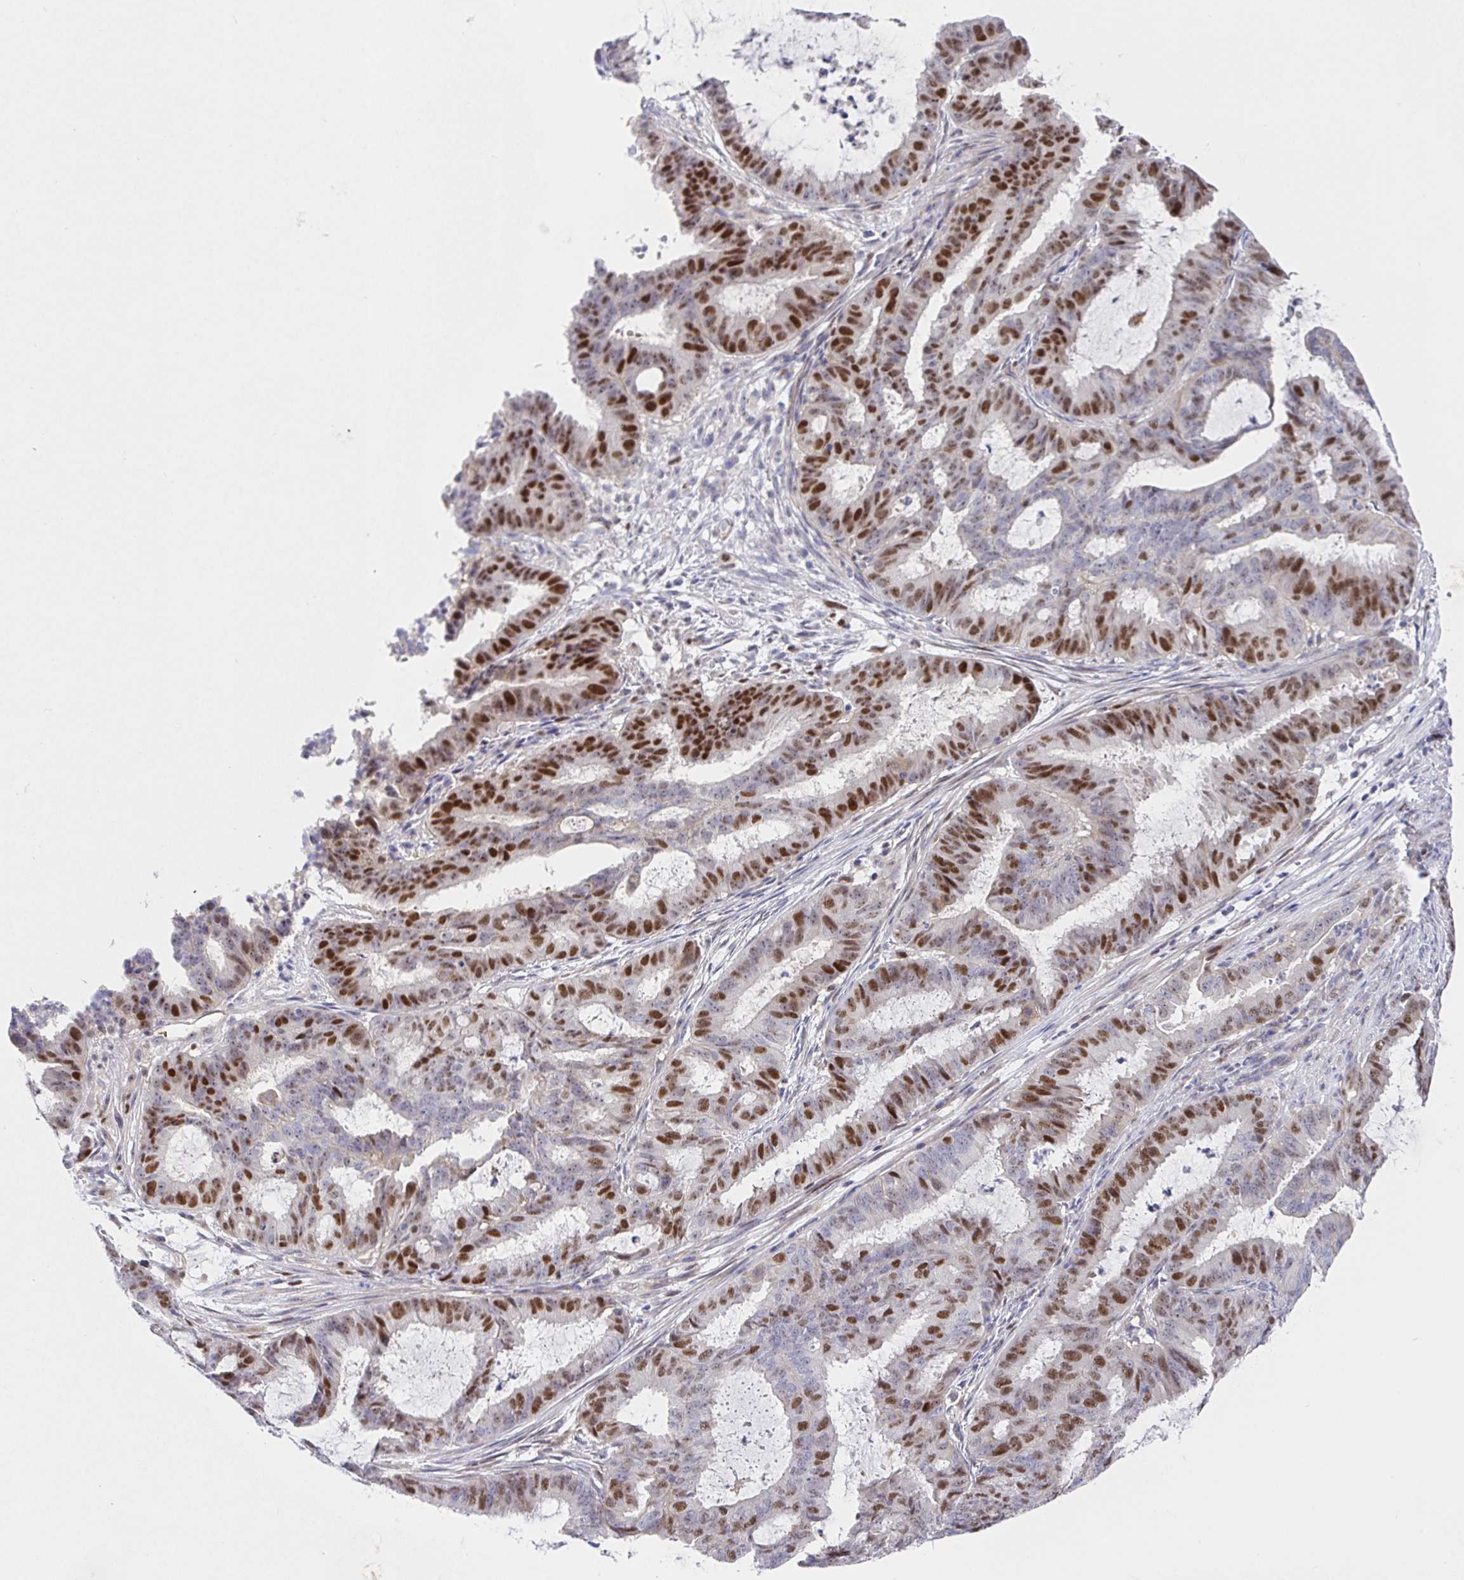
{"staining": {"intensity": "strong", "quantity": "25%-75%", "location": "nuclear"}, "tissue": "endometrial cancer", "cell_type": "Tumor cells", "image_type": "cancer", "snomed": [{"axis": "morphology", "description": "Adenocarcinoma, NOS"}, {"axis": "topography", "description": "Endometrium"}], "caption": "High-magnification brightfield microscopy of endometrial cancer stained with DAB (brown) and counterstained with hematoxylin (blue). tumor cells exhibit strong nuclear staining is present in about25%-75% of cells.", "gene": "TIMELESS", "patient": {"sex": "female", "age": 51}}